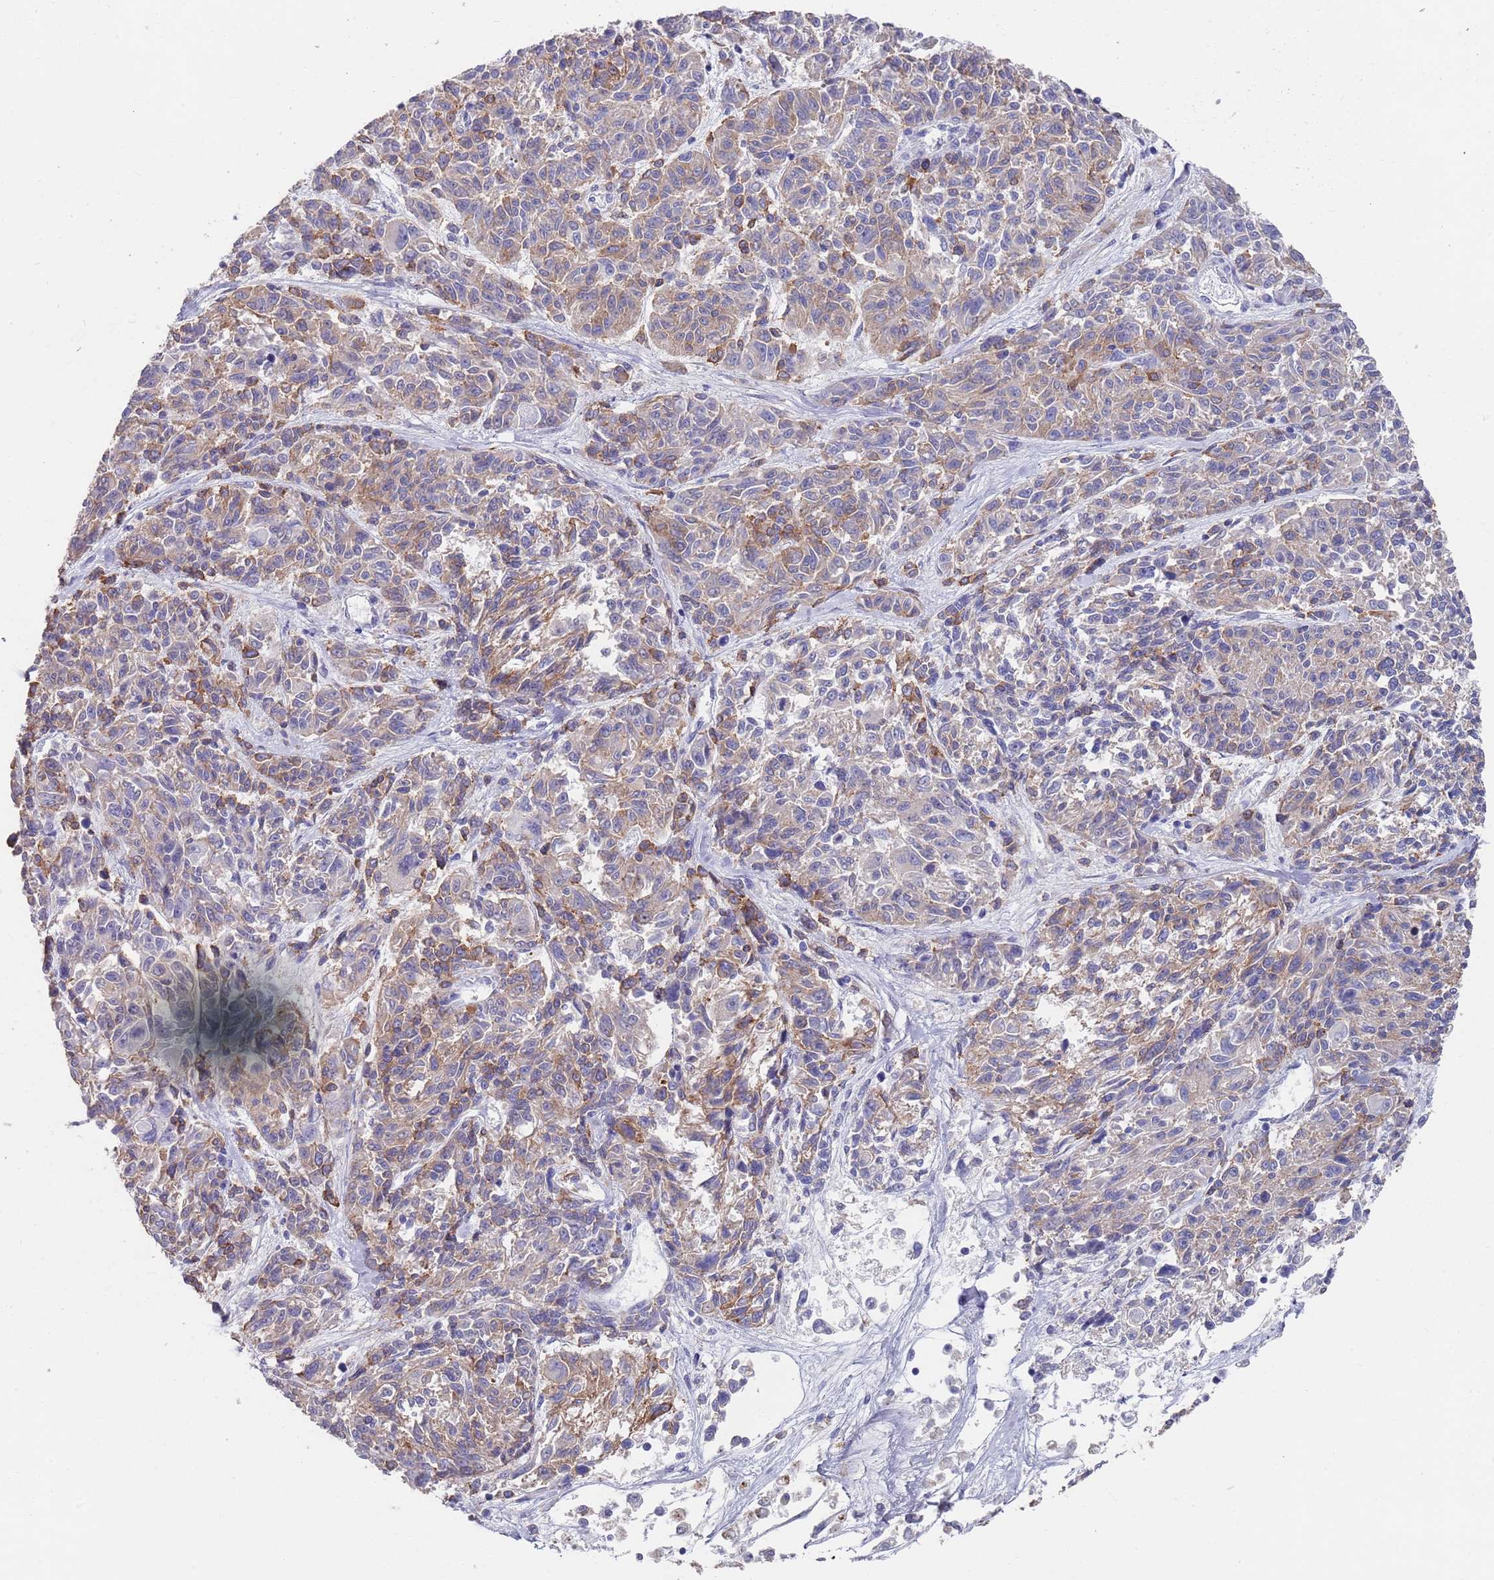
{"staining": {"intensity": "moderate", "quantity": "<25%", "location": "cytoplasmic/membranous"}, "tissue": "melanoma", "cell_type": "Tumor cells", "image_type": "cancer", "snomed": [{"axis": "morphology", "description": "Malignant melanoma, NOS"}, {"axis": "topography", "description": "Skin"}], "caption": "Brown immunohistochemical staining in melanoma reveals moderate cytoplasmic/membranous expression in approximately <25% of tumor cells.", "gene": "ANK2", "patient": {"sex": "male", "age": 53}}